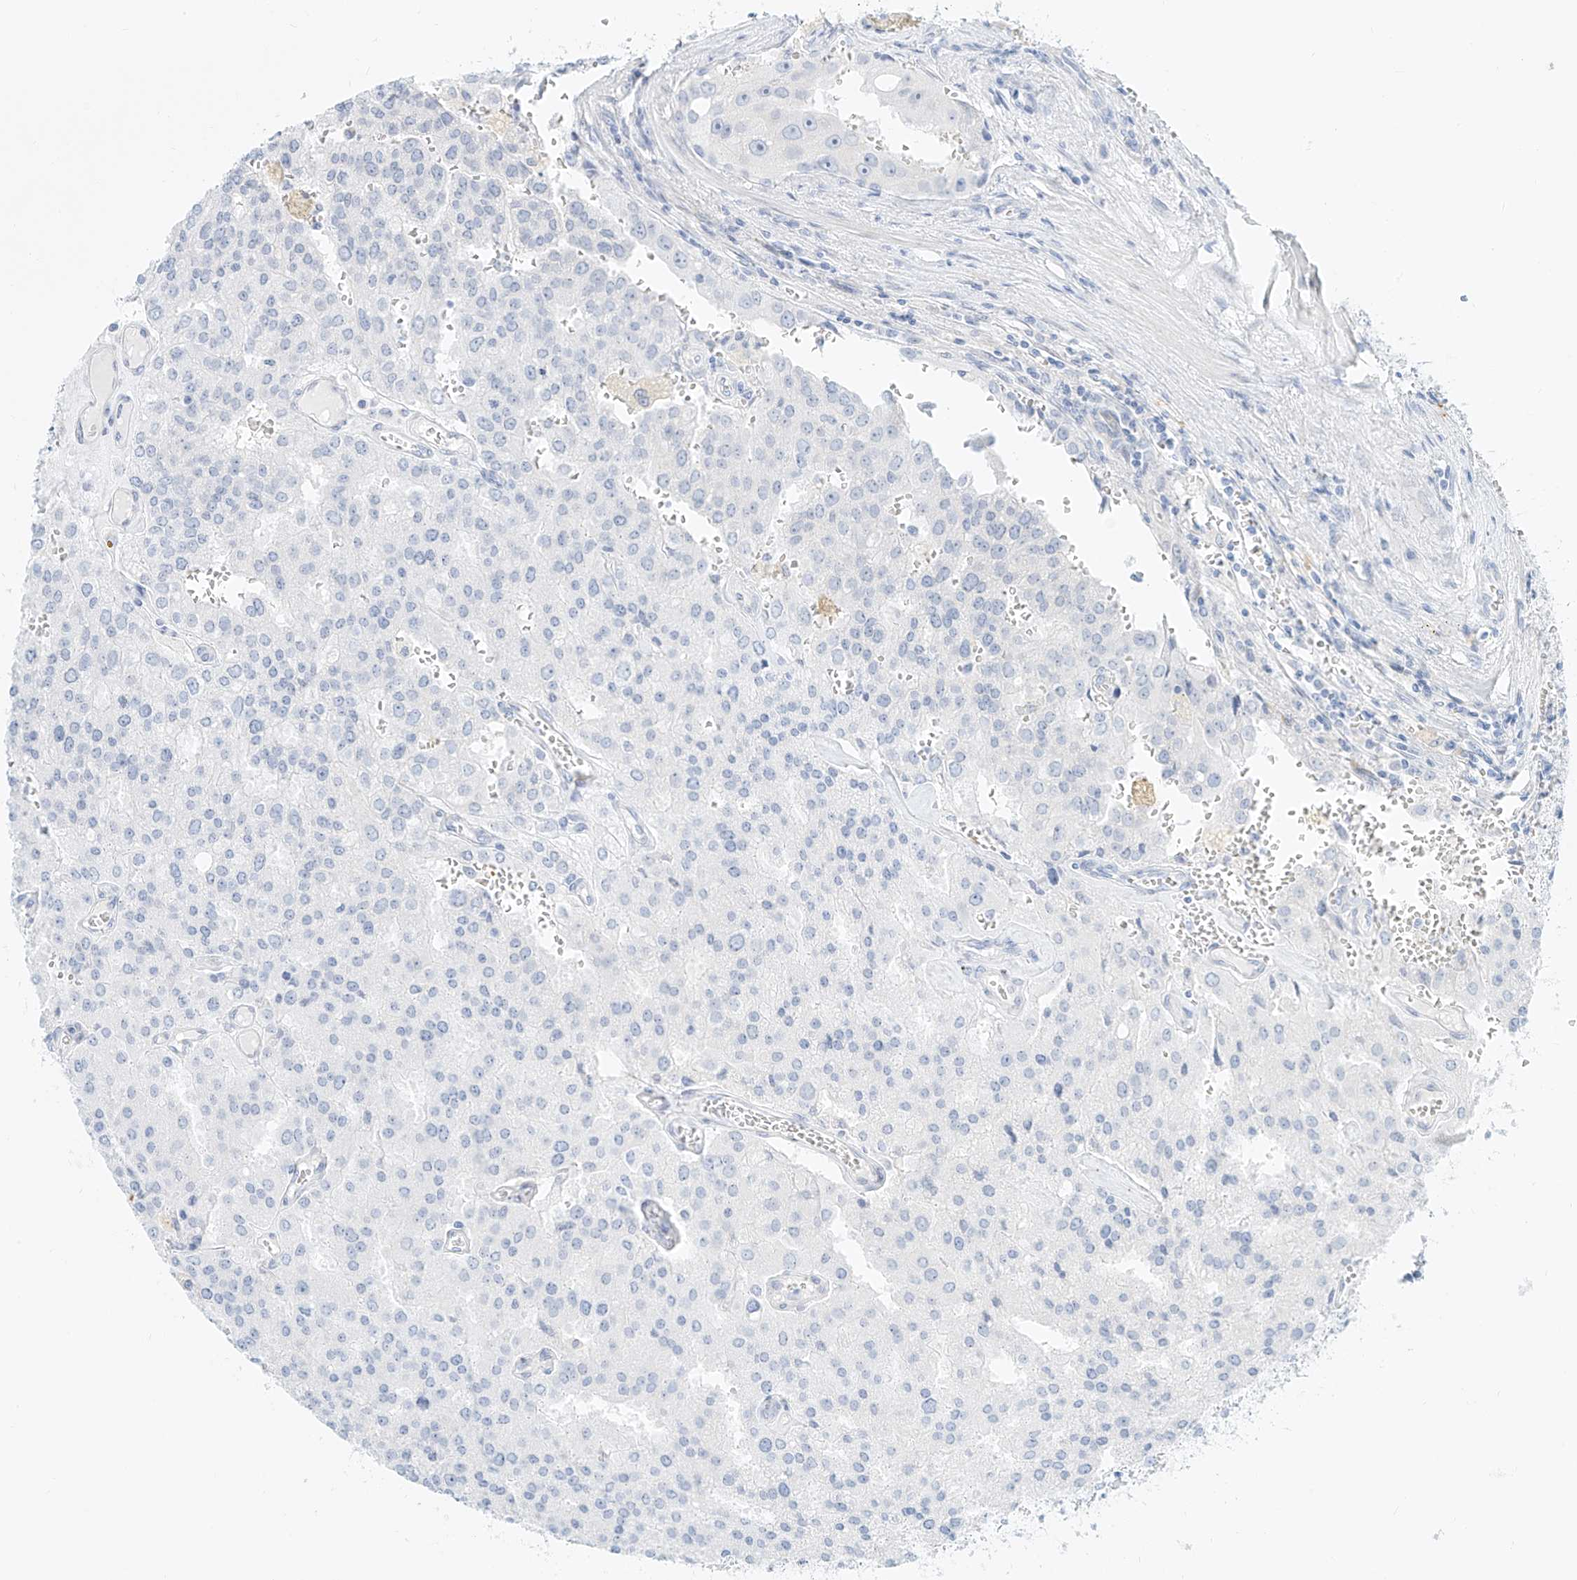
{"staining": {"intensity": "negative", "quantity": "none", "location": "none"}, "tissue": "prostate cancer", "cell_type": "Tumor cells", "image_type": "cancer", "snomed": [{"axis": "morphology", "description": "Adenocarcinoma, High grade"}, {"axis": "topography", "description": "Prostate"}], "caption": "Tumor cells are negative for protein expression in human prostate high-grade adenocarcinoma.", "gene": "NHSL1", "patient": {"sex": "male", "age": 68}}